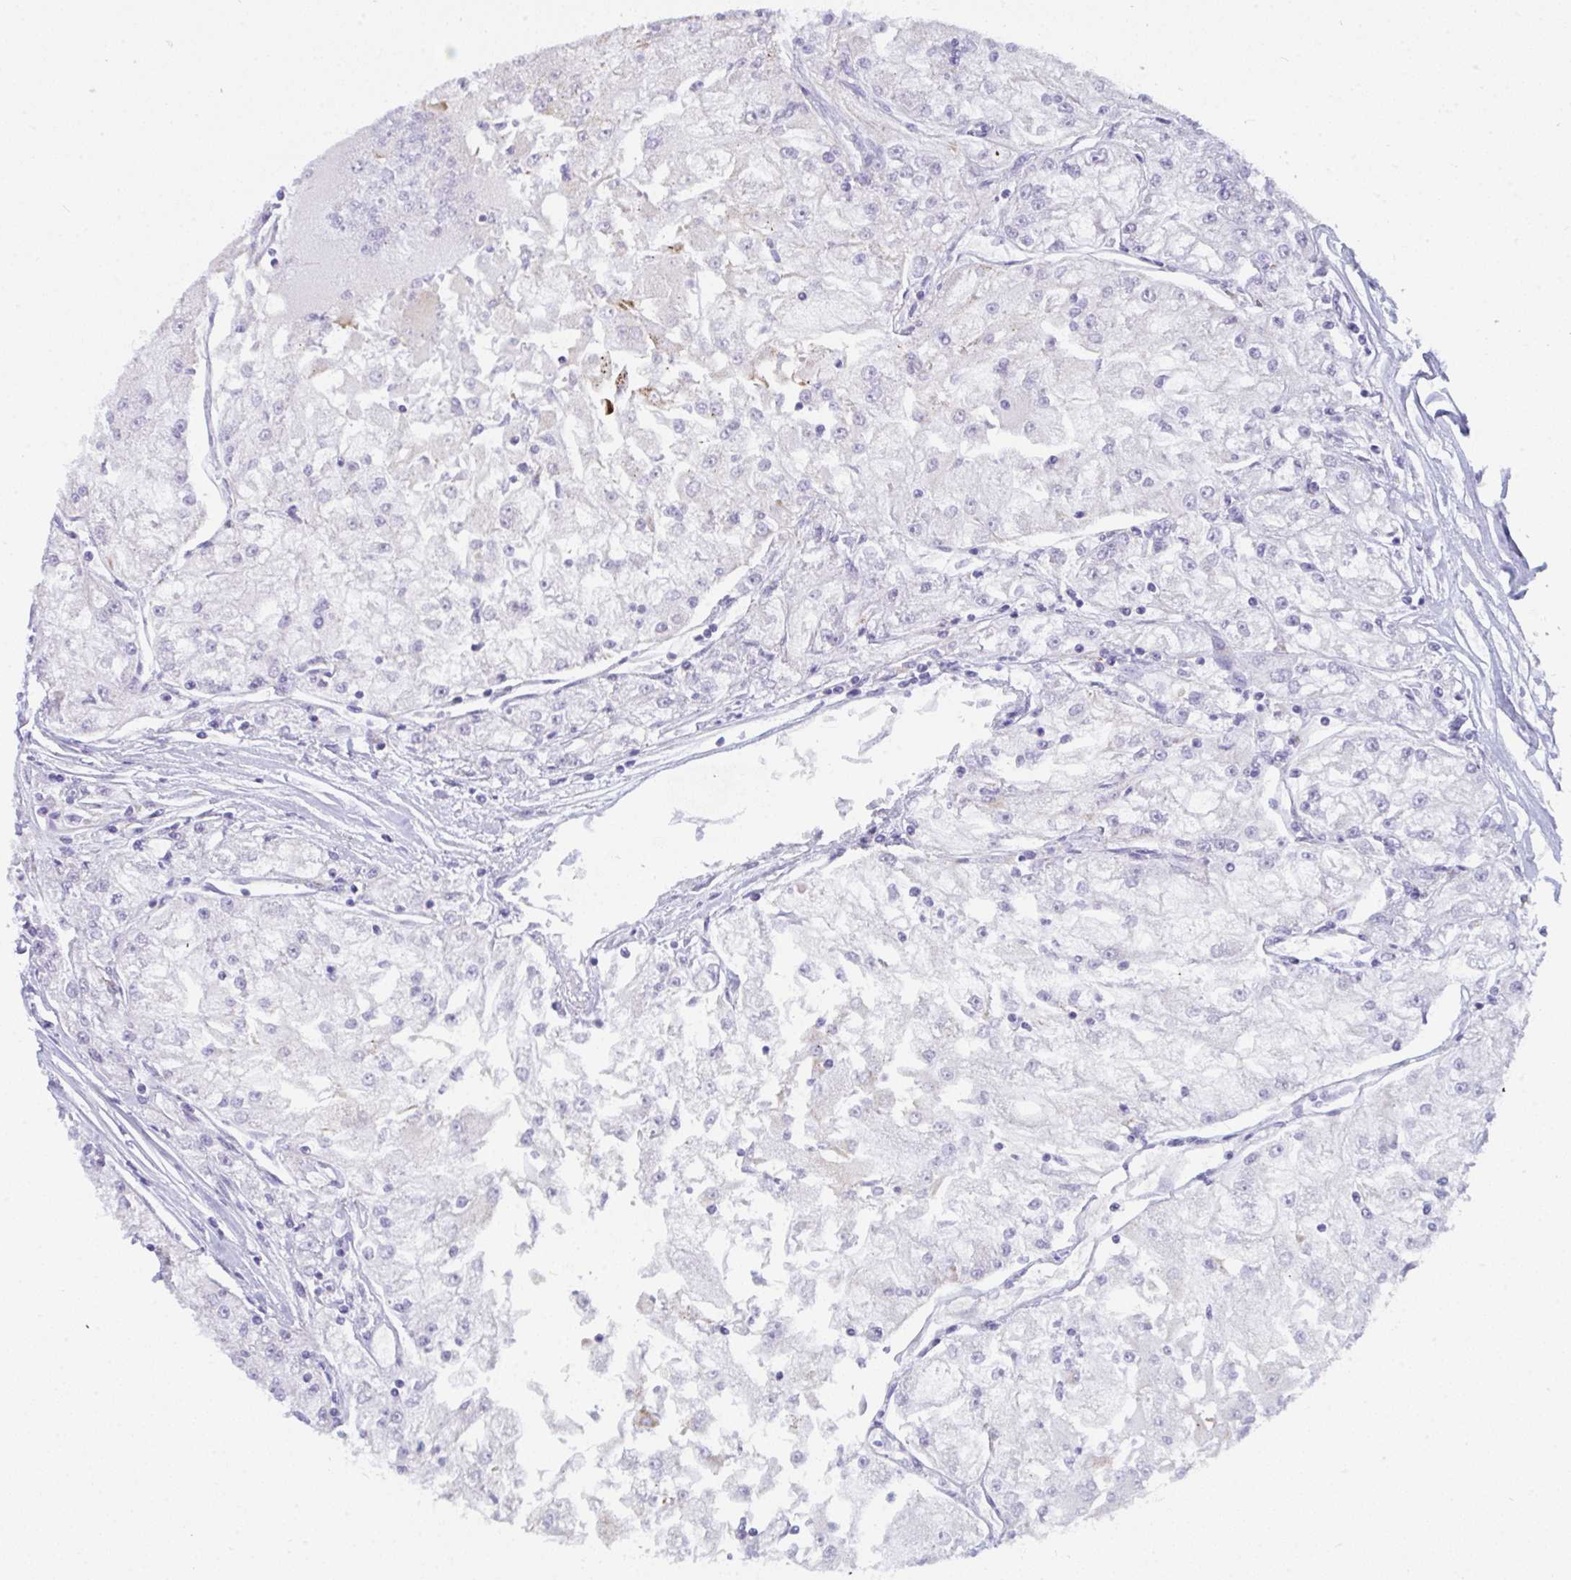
{"staining": {"intensity": "negative", "quantity": "none", "location": "none"}, "tissue": "renal cancer", "cell_type": "Tumor cells", "image_type": "cancer", "snomed": [{"axis": "morphology", "description": "Adenocarcinoma, NOS"}, {"axis": "topography", "description": "Kidney"}], "caption": "A photomicrograph of renal cancer stained for a protein shows no brown staining in tumor cells.", "gene": "CDK13", "patient": {"sex": "female", "age": 72}}